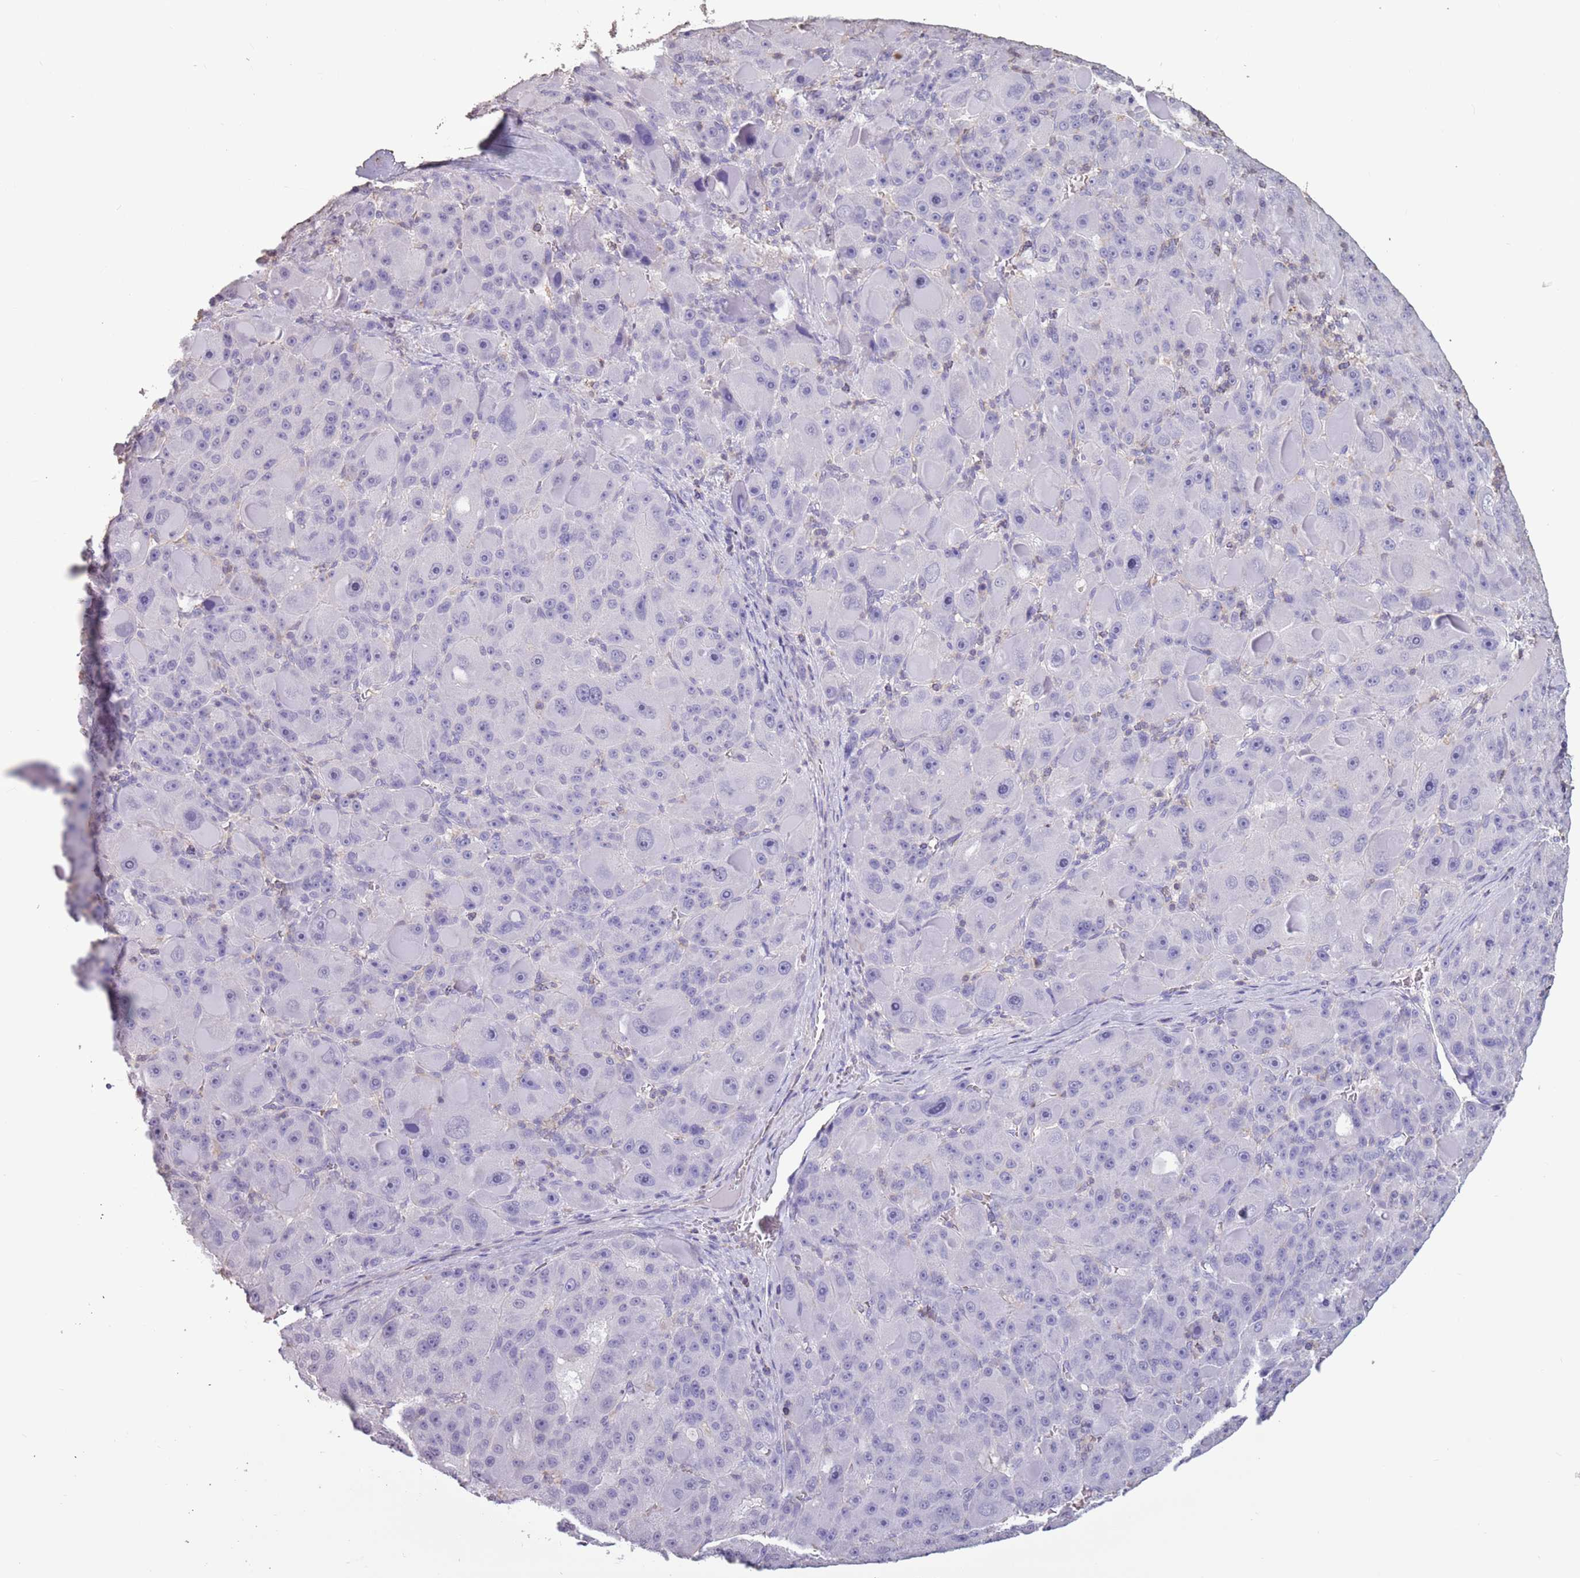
{"staining": {"intensity": "negative", "quantity": "none", "location": "none"}, "tissue": "liver cancer", "cell_type": "Tumor cells", "image_type": "cancer", "snomed": [{"axis": "morphology", "description": "Carcinoma, Hepatocellular, NOS"}, {"axis": "topography", "description": "Liver"}], "caption": "Liver hepatocellular carcinoma stained for a protein using immunohistochemistry demonstrates no expression tumor cells.", "gene": "SUN5", "patient": {"sex": "male", "age": 76}}